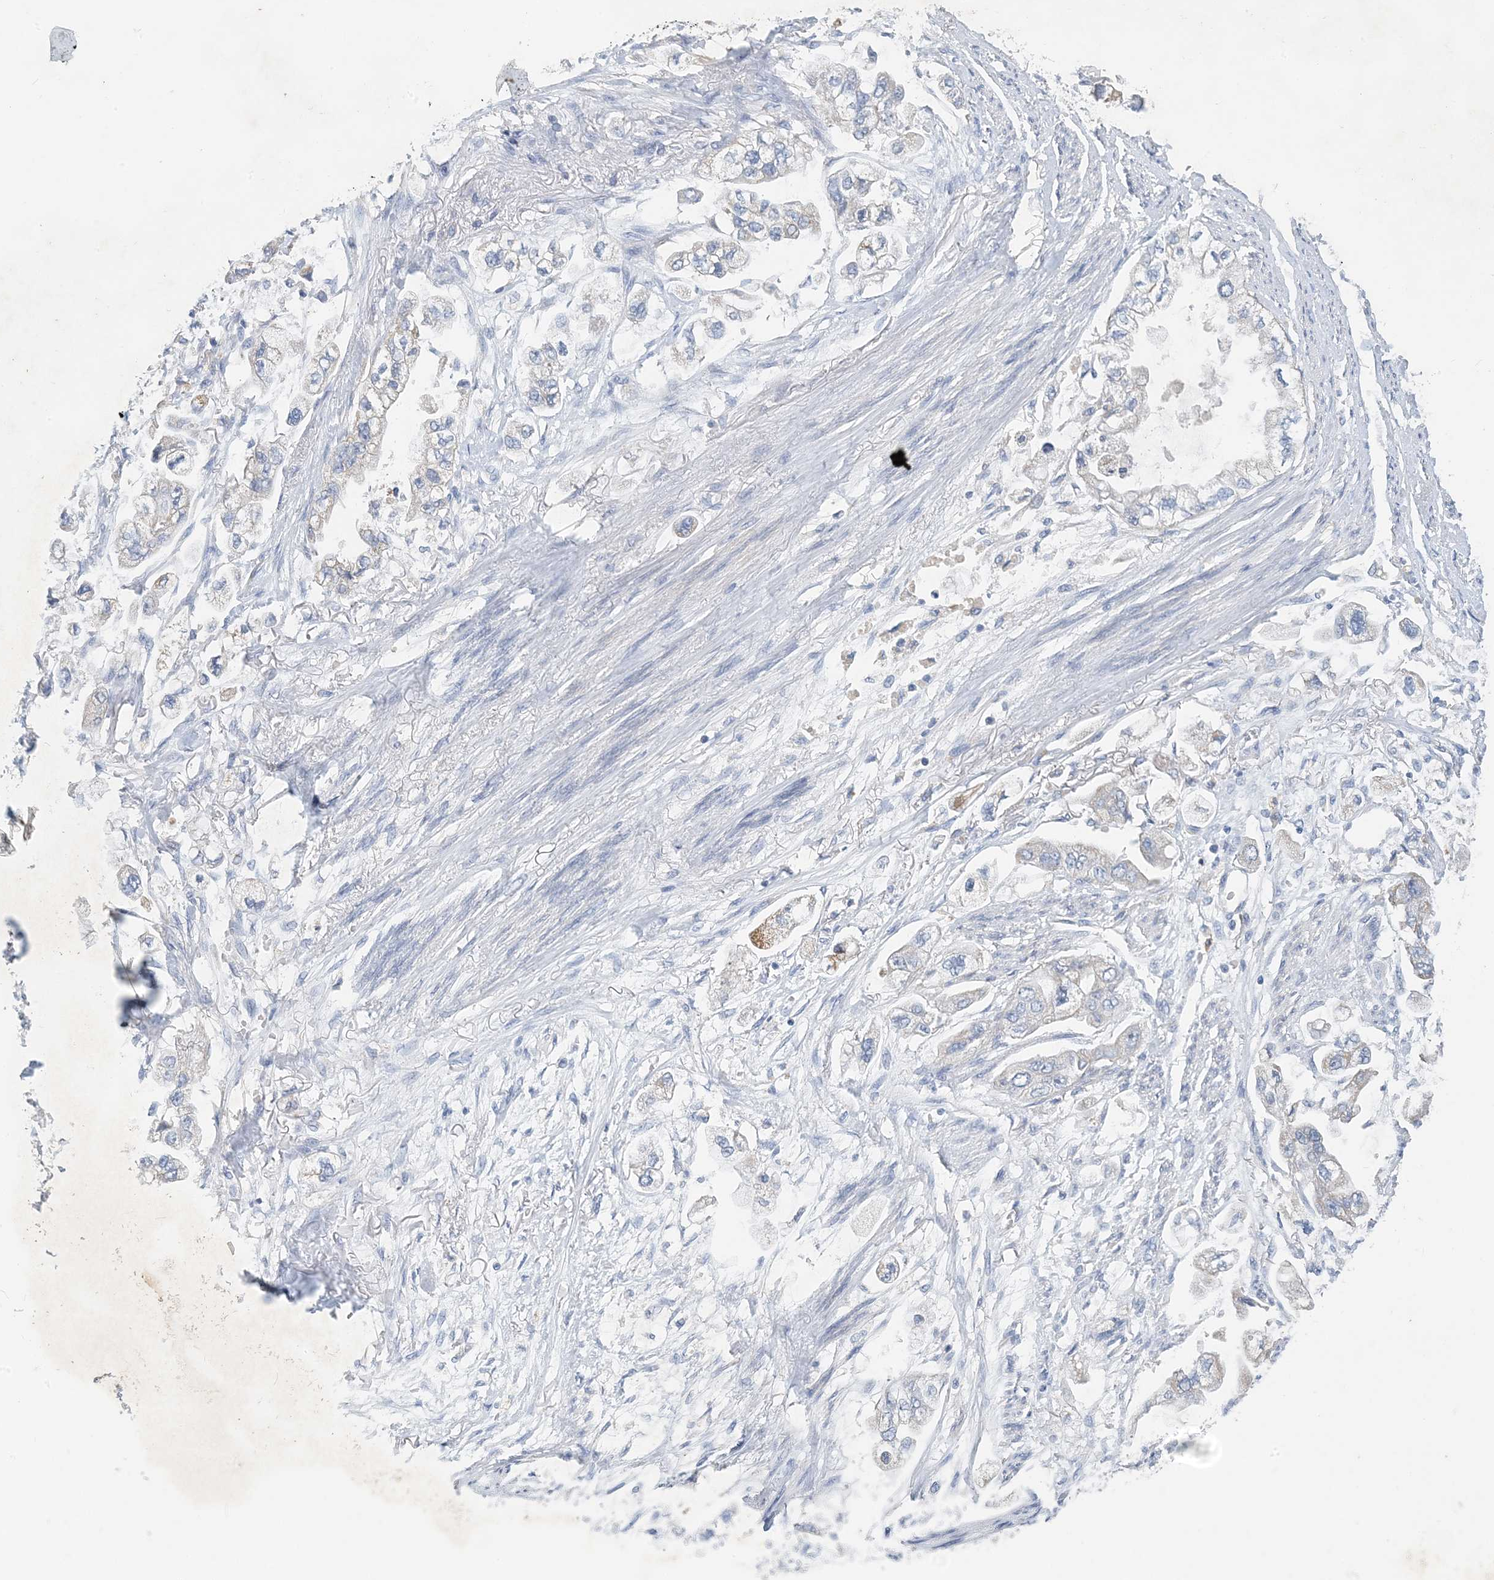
{"staining": {"intensity": "negative", "quantity": "none", "location": "none"}, "tissue": "stomach cancer", "cell_type": "Tumor cells", "image_type": "cancer", "snomed": [{"axis": "morphology", "description": "Adenocarcinoma, NOS"}, {"axis": "topography", "description": "Stomach"}], "caption": "This is an immunohistochemistry (IHC) micrograph of stomach cancer. There is no expression in tumor cells.", "gene": "ZCCHC18", "patient": {"sex": "male", "age": 62}}